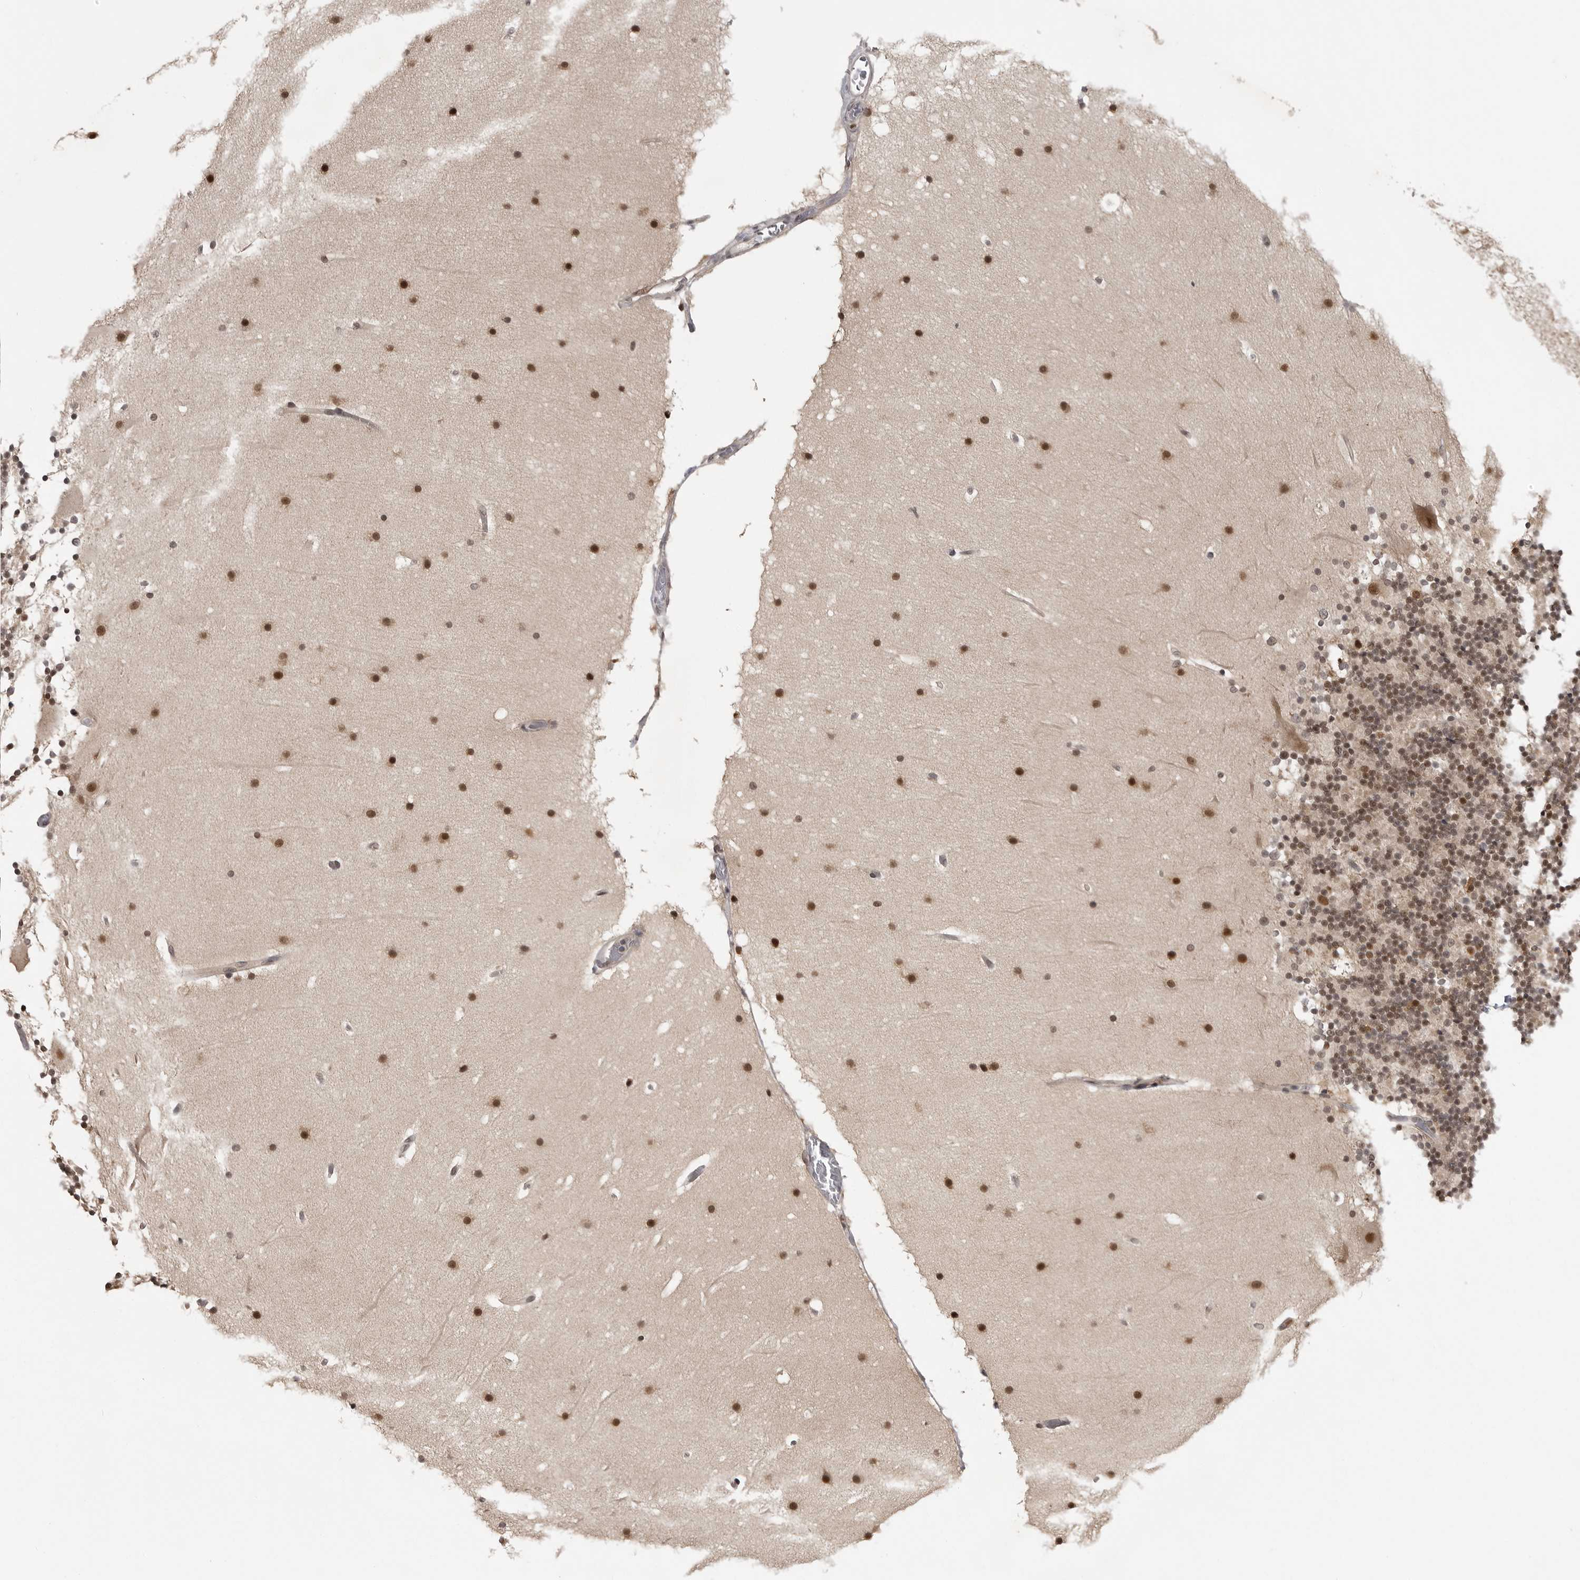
{"staining": {"intensity": "moderate", "quantity": ">75%", "location": "cytoplasmic/membranous,nuclear"}, "tissue": "cerebellum", "cell_type": "Cells in granular layer", "image_type": "normal", "snomed": [{"axis": "morphology", "description": "Normal tissue, NOS"}, {"axis": "topography", "description": "Cerebellum"}], "caption": "High-magnification brightfield microscopy of unremarkable cerebellum stained with DAB (3,3'-diaminobenzidine) (brown) and counterstained with hematoxylin (blue). cells in granular layer exhibit moderate cytoplasmic/membranous,nuclear expression is present in approximately>75% of cells. (DAB = brown stain, brightfield microscopy at high magnification).", "gene": "PEG3", "patient": {"sex": "male", "age": 57}}